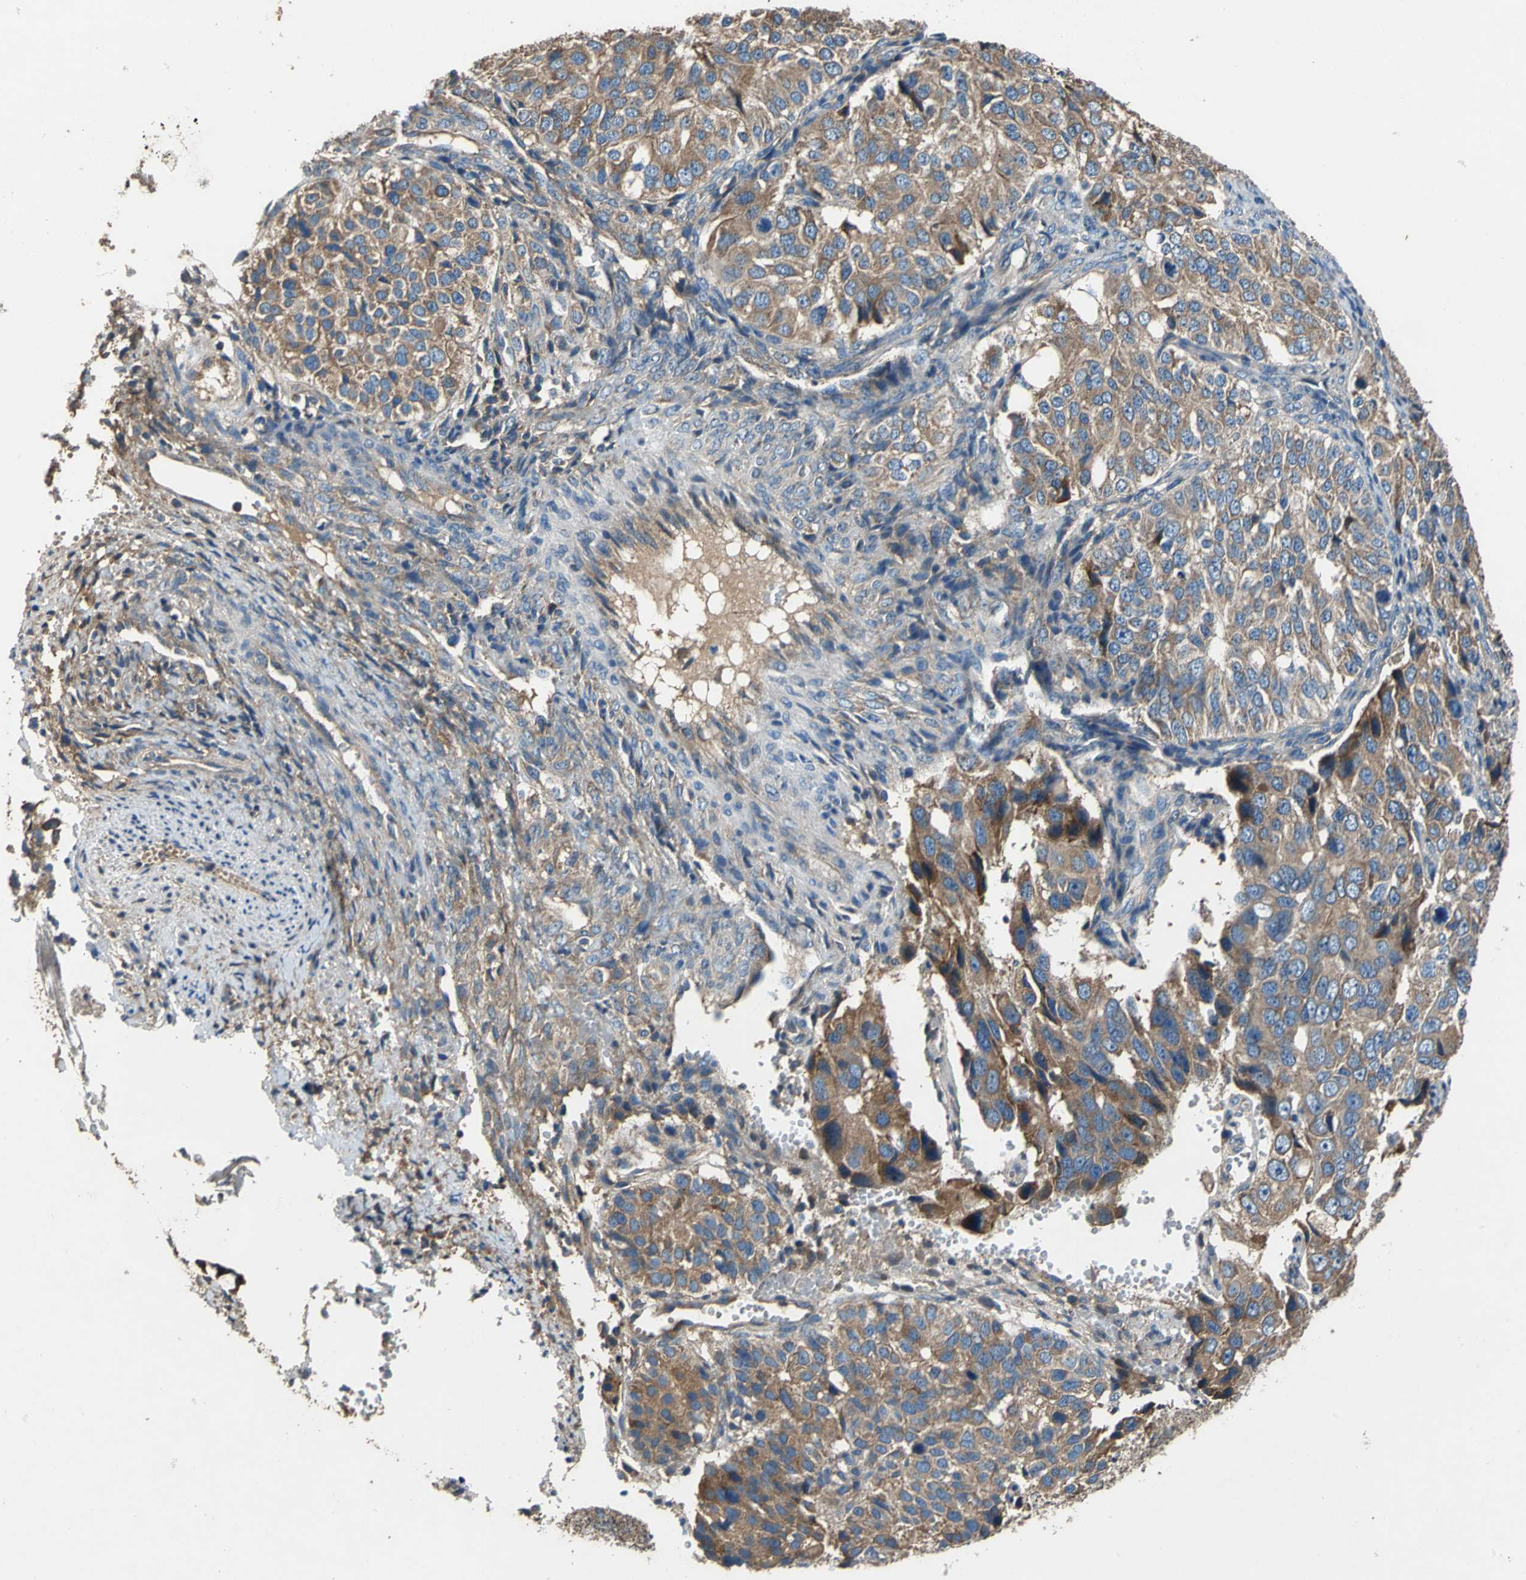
{"staining": {"intensity": "moderate", "quantity": ">75%", "location": "cytoplasmic/membranous"}, "tissue": "ovarian cancer", "cell_type": "Tumor cells", "image_type": "cancer", "snomed": [{"axis": "morphology", "description": "Carcinoma, endometroid"}, {"axis": "topography", "description": "Ovary"}], "caption": "Protein expression analysis of ovarian cancer shows moderate cytoplasmic/membranous positivity in approximately >75% of tumor cells.", "gene": "HEPH", "patient": {"sex": "female", "age": 51}}